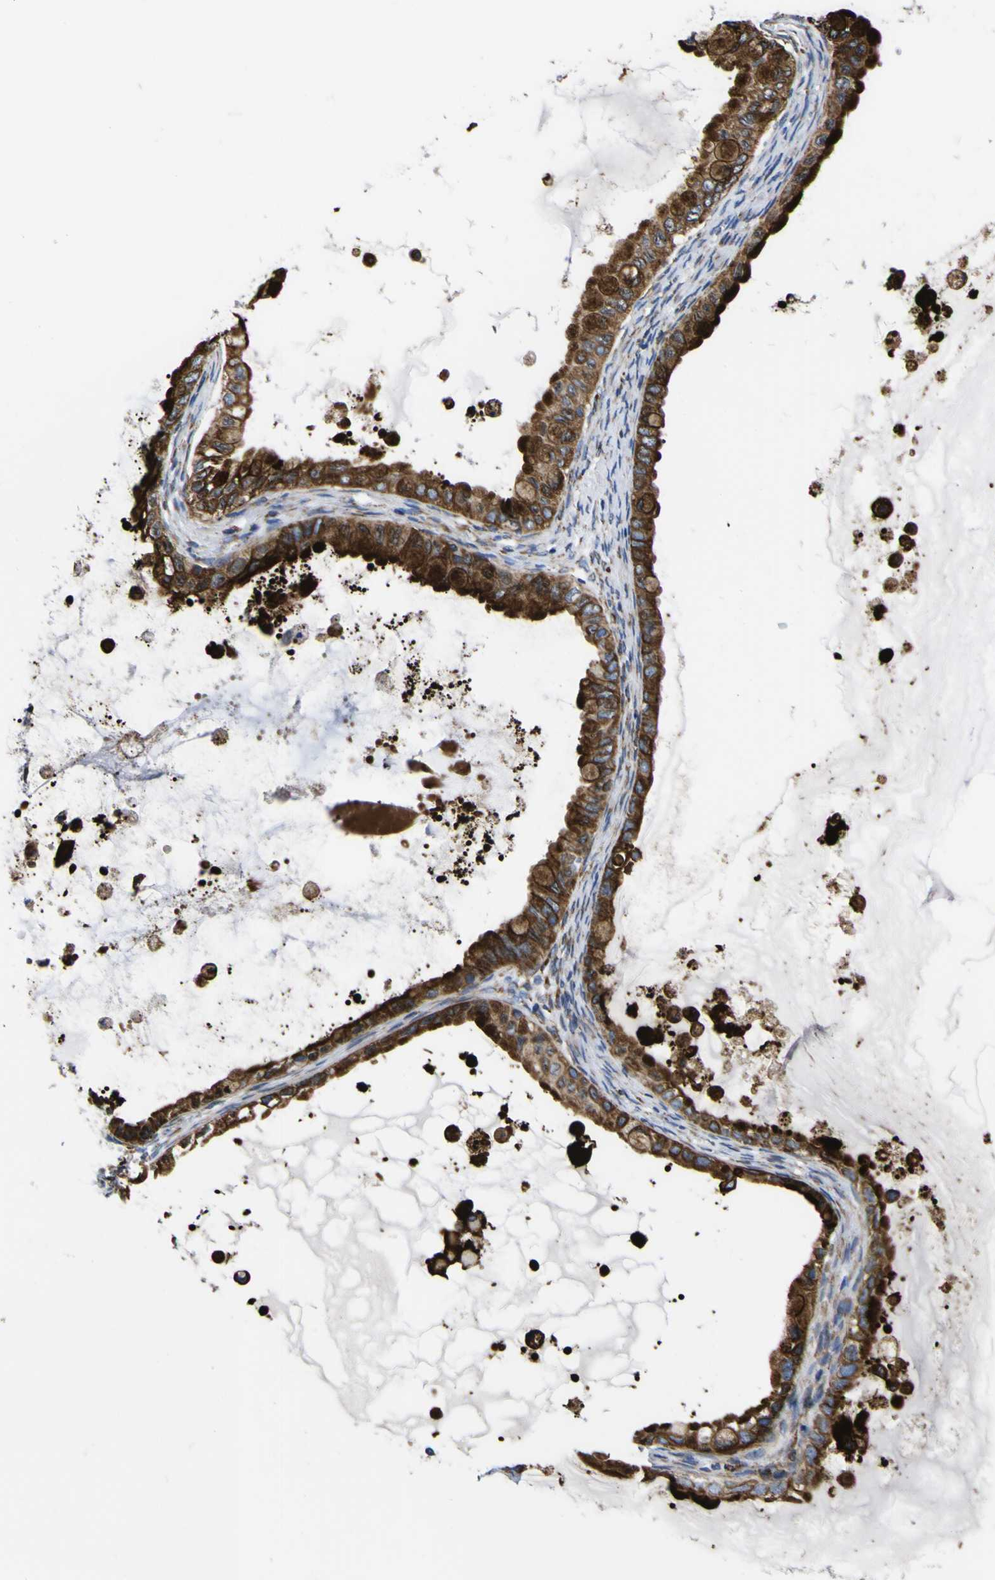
{"staining": {"intensity": "strong", "quantity": ">75%", "location": "cytoplasmic/membranous"}, "tissue": "ovarian cancer", "cell_type": "Tumor cells", "image_type": "cancer", "snomed": [{"axis": "morphology", "description": "Cystadenocarcinoma, mucinous, NOS"}, {"axis": "topography", "description": "Ovary"}], "caption": "Human ovarian cancer stained for a protein (brown) demonstrates strong cytoplasmic/membranous positive staining in about >75% of tumor cells.", "gene": "SCD", "patient": {"sex": "female", "age": 80}}